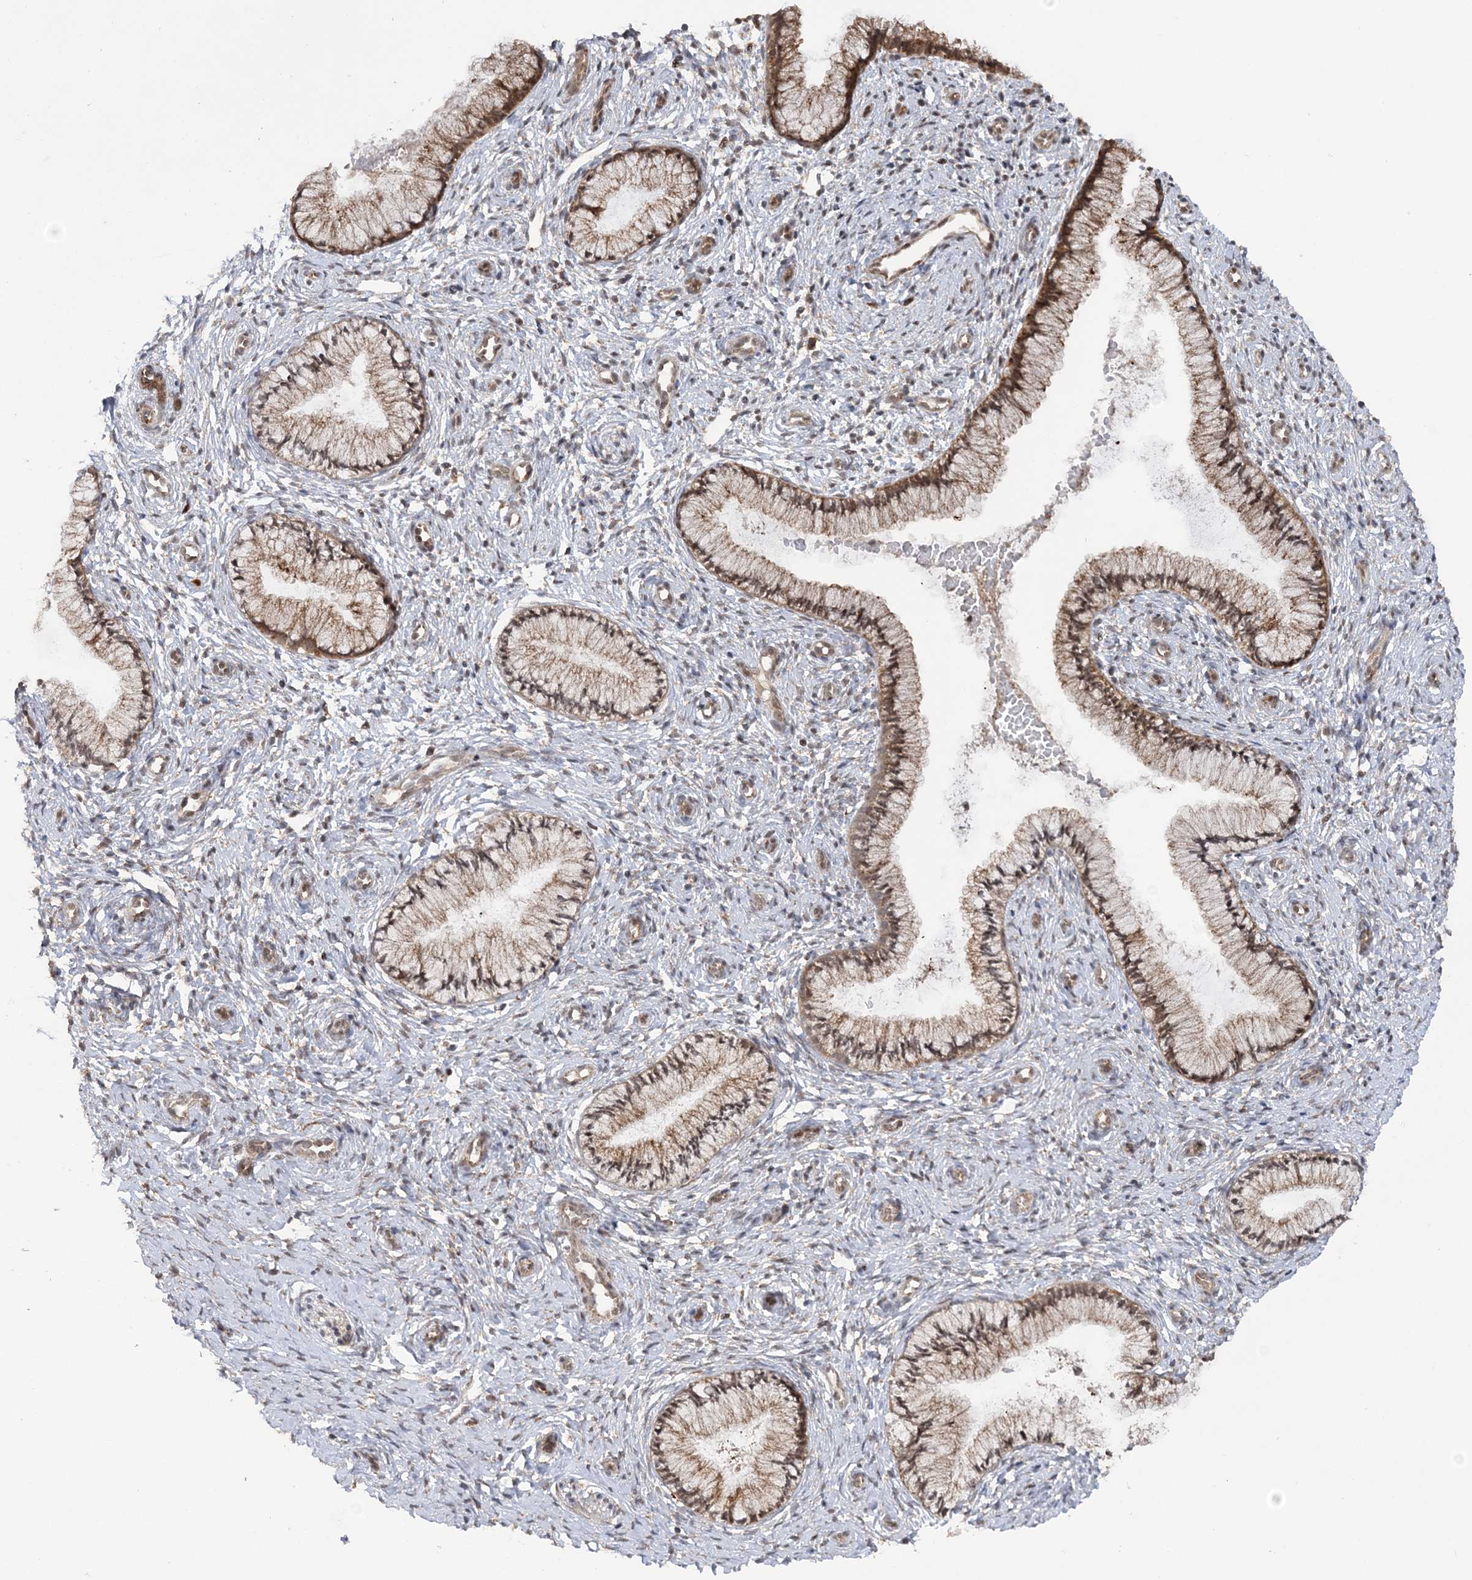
{"staining": {"intensity": "moderate", "quantity": ">75%", "location": "cytoplasmic/membranous,nuclear"}, "tissue": "cervix", "cell_type": "Glandular cells", "image_type": "normal", "snomed": [{"axis": "morphology", "description": "Normal tissue, NOS"}, {"axis": "topography", "description": "Cervix"}], "caption": "A micrograph showing moderate cytoplasmic/membranous,nuclear positivity in approximately >75% of glandular cells in benign cervix, as visualized by brown immunohistochemical staining.", "gene": "MRPL47", "patient": {"sex": "female", "age": 27}}